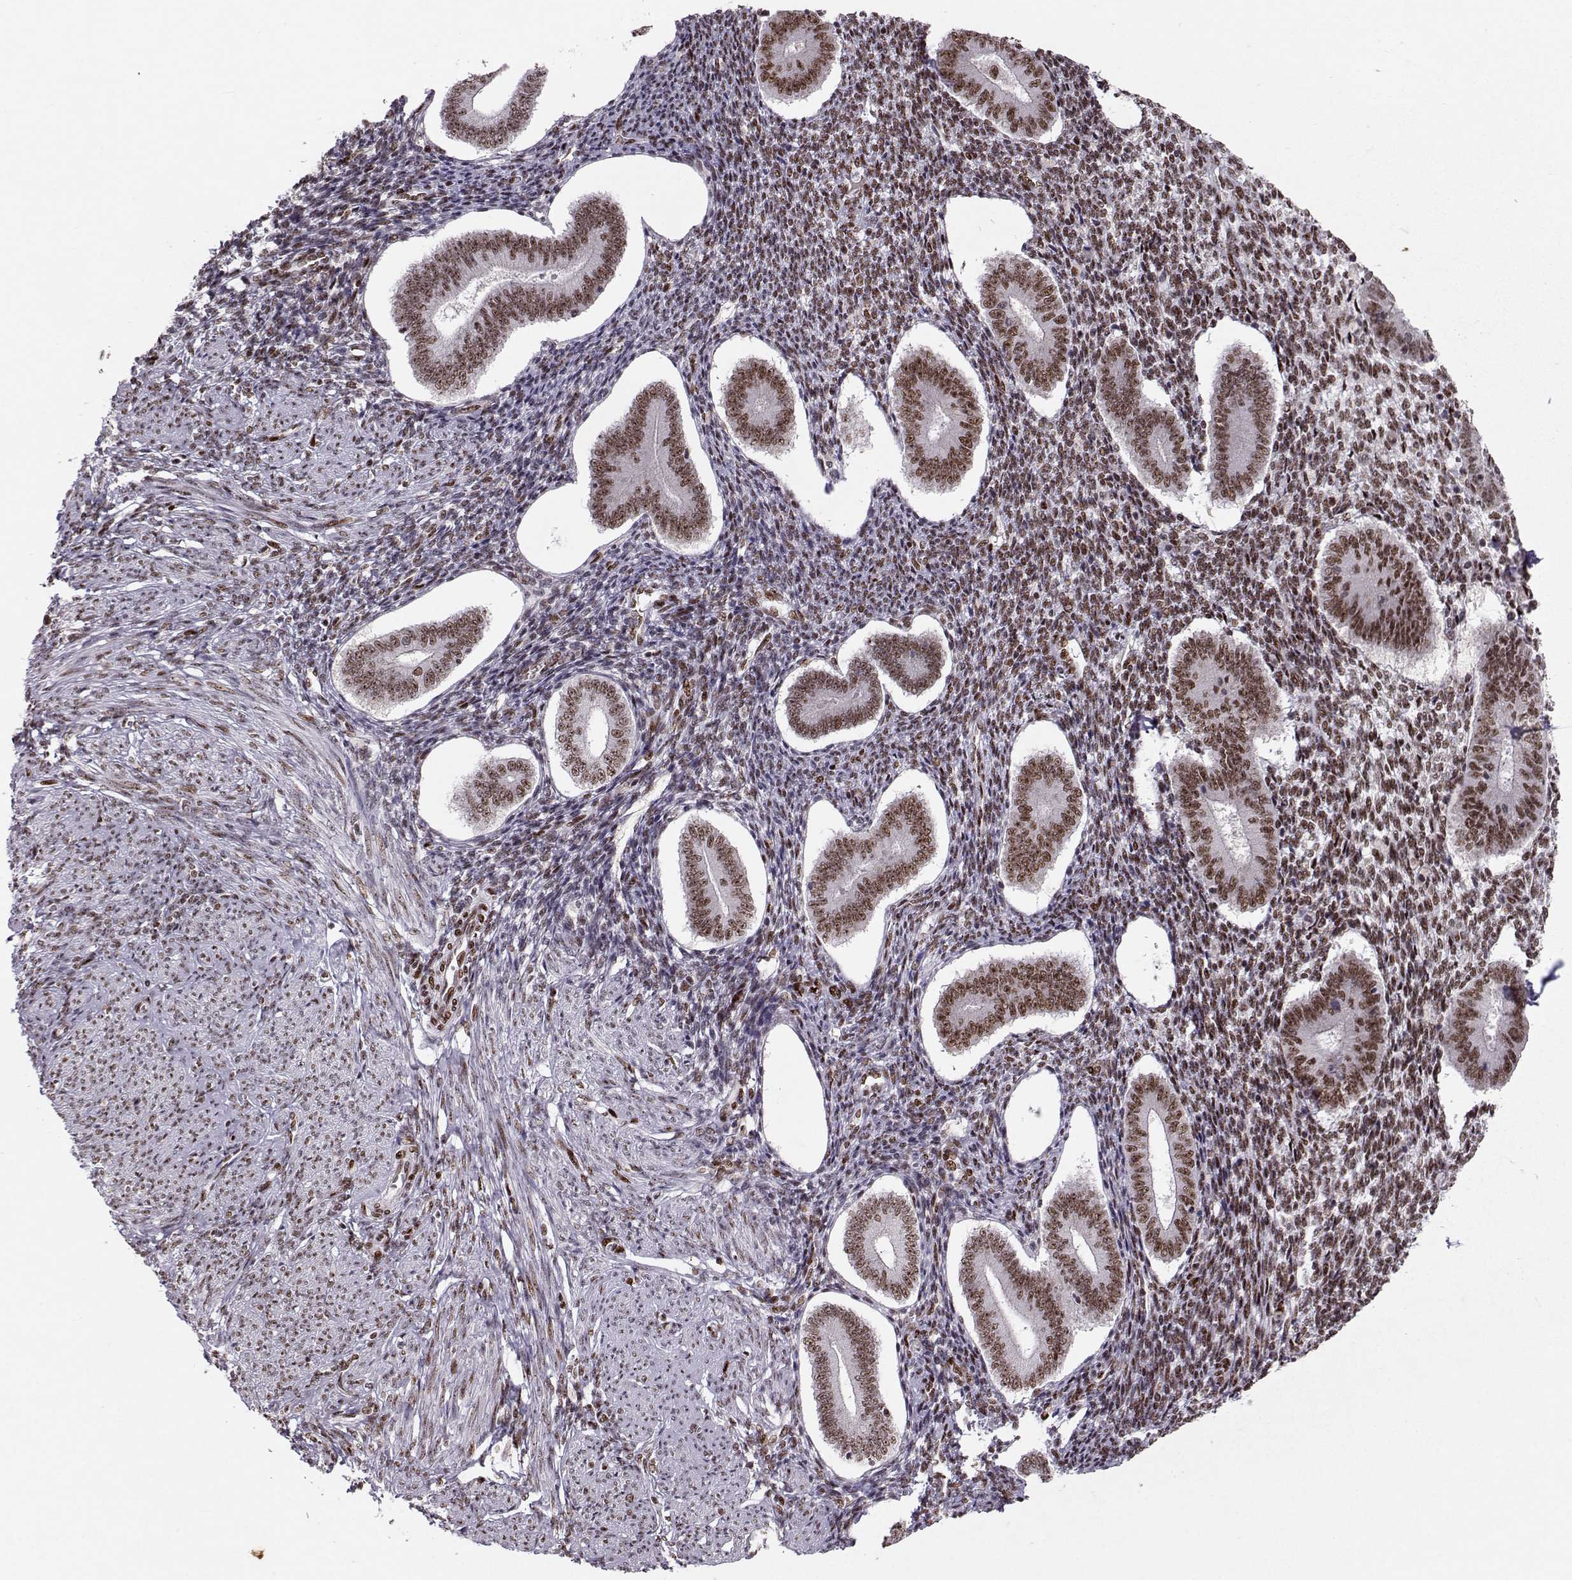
{"staining": {"intensity": "strong", "quantity": "25%-75%", "location": "nuclear"}, "tissue": "endometrium", "cell_type": "Cells in endometrial stroma", "image_type": "normal", "snomed": [{"axis": "morphology", "description": "Normal tissue, NOS"}, {"axis": "topography", "description": "Endometrium"}], "caption": "Immunohistochemical staining of unremarkable endometrium shows high levels of strong nuclear positivity in about 25%-75% of cells in endometrial stroma.", "gene": "SNAPC2", "patient": {"sex": "female", "age": 40}}